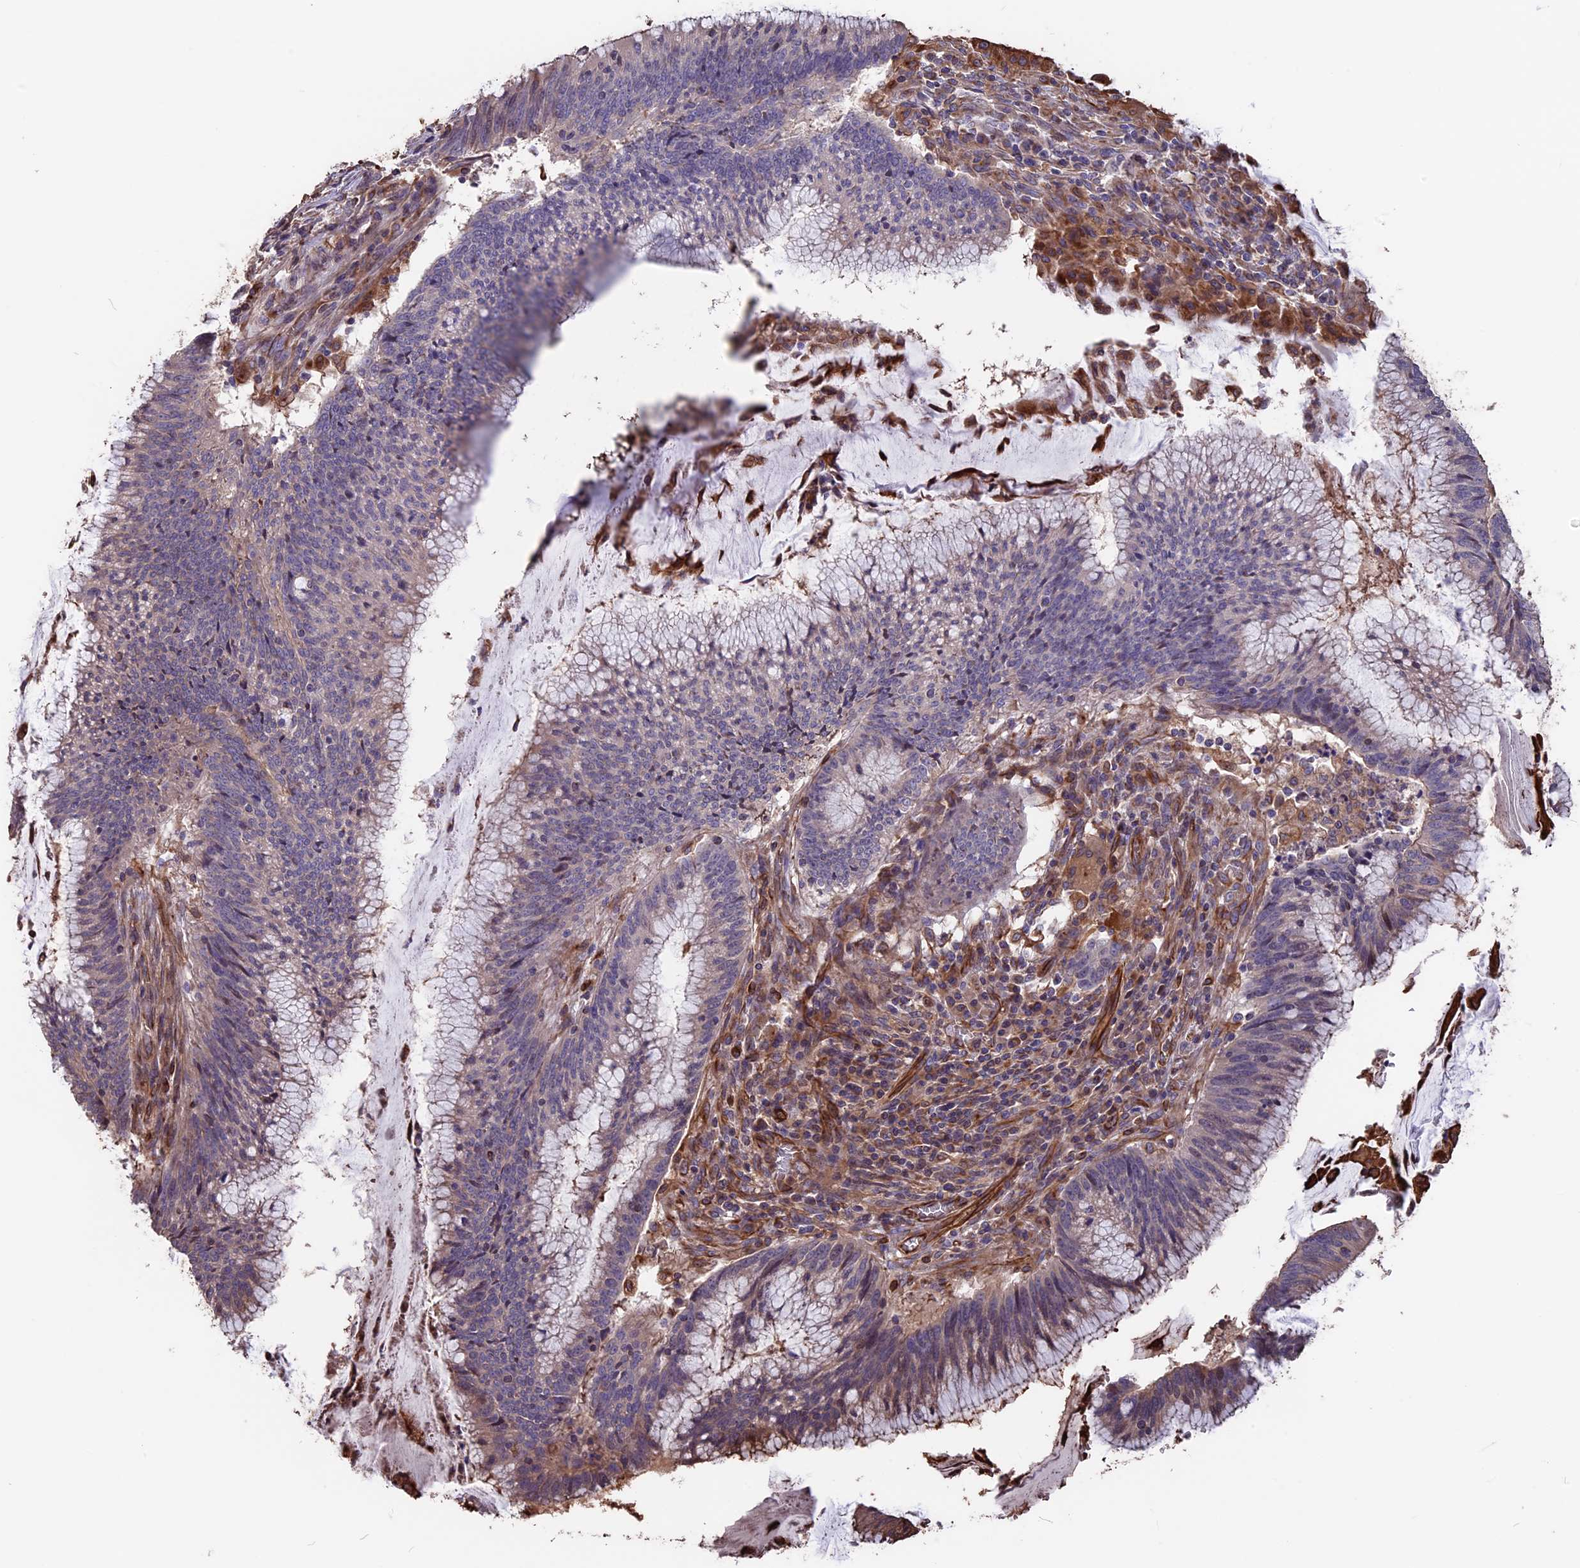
{"staining": {"intensity": "weak", "quantity": "<25%", "location": "cytoplasmic/membranous"}, "tissue": "colorectal cancer", "cell_type": "Tumor cells", "image_type": "cancer", "snomed": [{"axis": "morphology", "description": "Adenocarcinoma, NOS"}, {"axis": "topography", "description": "Rectum"}], "caption": "A histopathology image of colorectal cancer (adenocarcinoma) stained for a protein exhibits no brown staining in tumor cells. (DAB immunohistochemistry (IHC) with hematoxylin counter stain).", "gene": "SEH1L", "patient": {"sex": "female", "age": 77}}